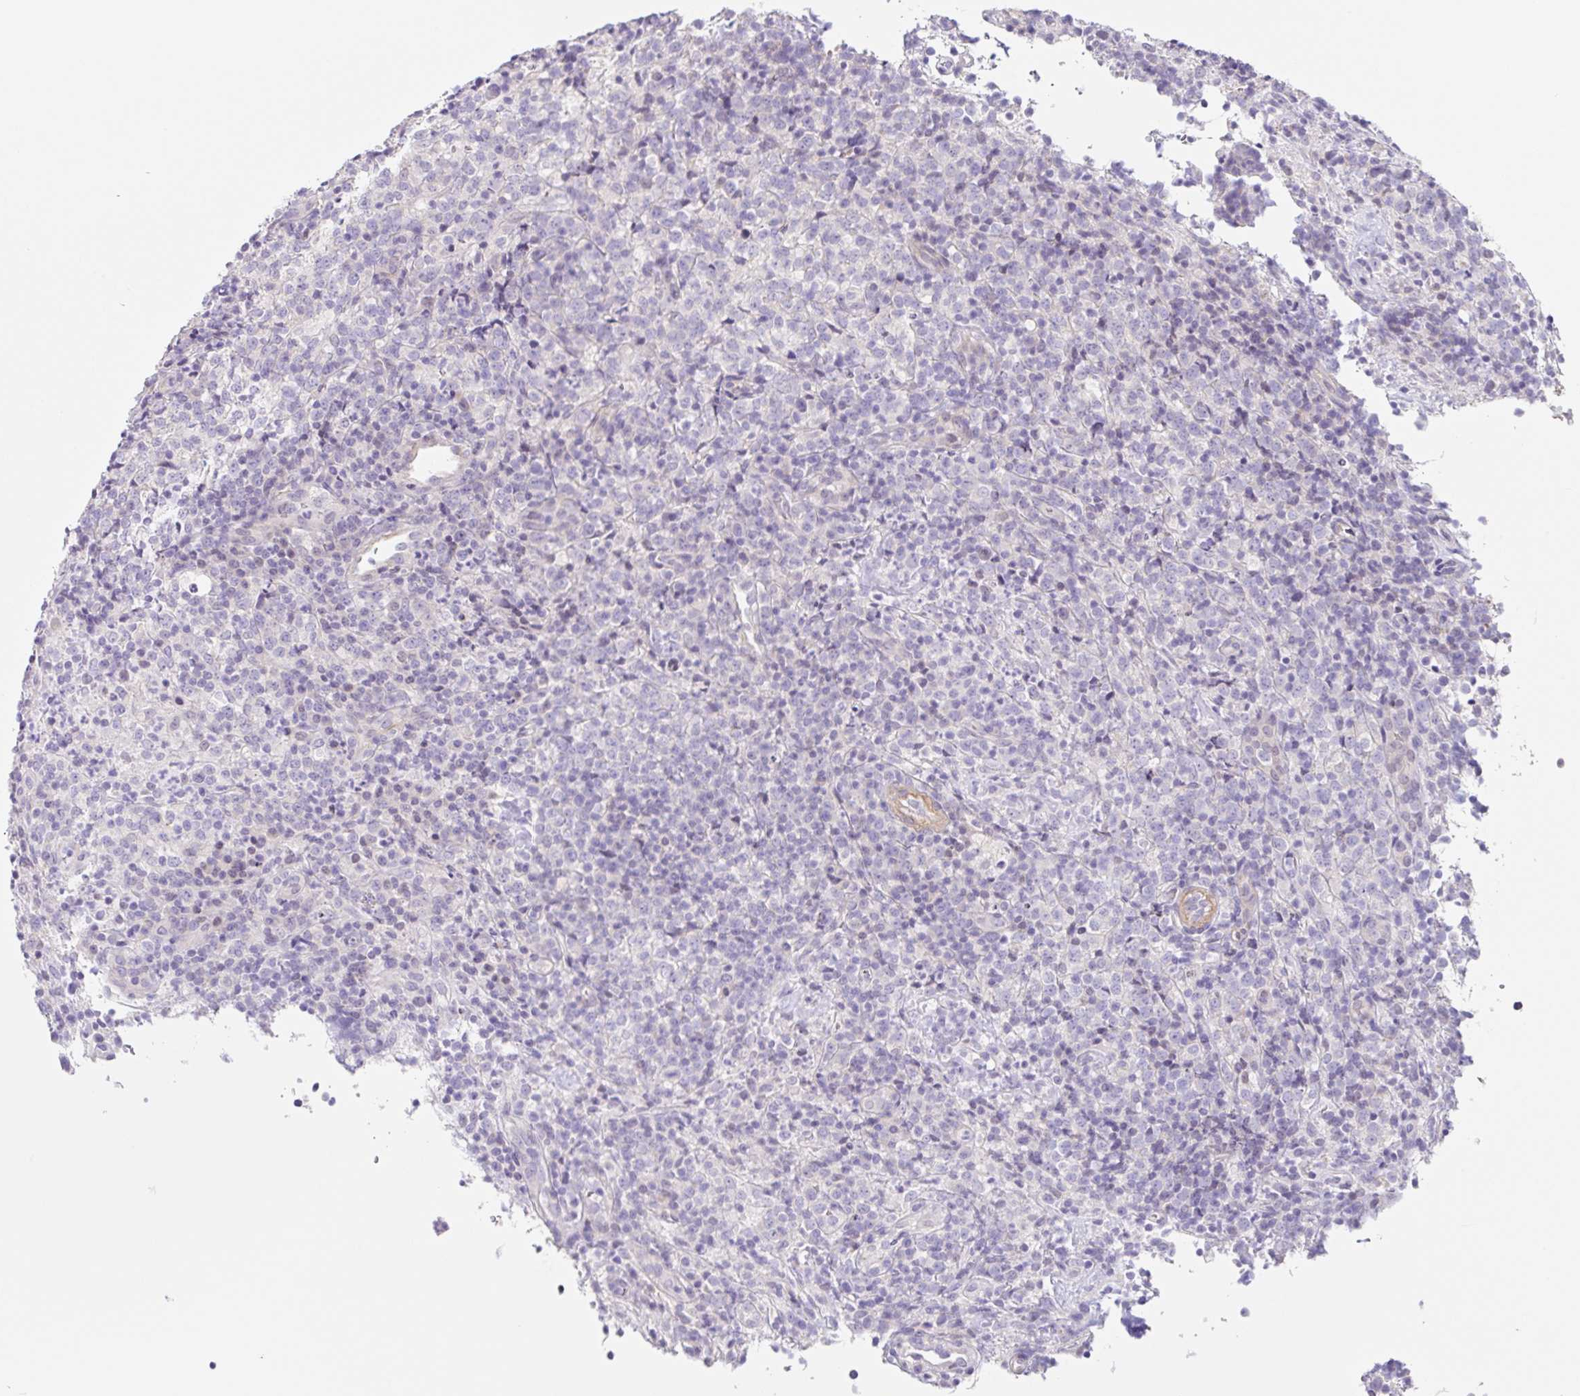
{"staining": {"intensity": "negative", "quantity": "none", "location": "none"}, "tissue": "lymphoma", "cell_type": "Tumor cells", "image_type": "cancer", "snomed": [{"axis": "morphology", "description": "Malignant lymphoma, non-Hodgkin's type, High grade"}, {"axis": "topography", "description": "Lymph node"}], "caption": "Histopathology image shows no protein staining in tumor cells of lymphoma tissue.", "gene": "DCAF17", "patient": {"sex": "male", "age": 54}}